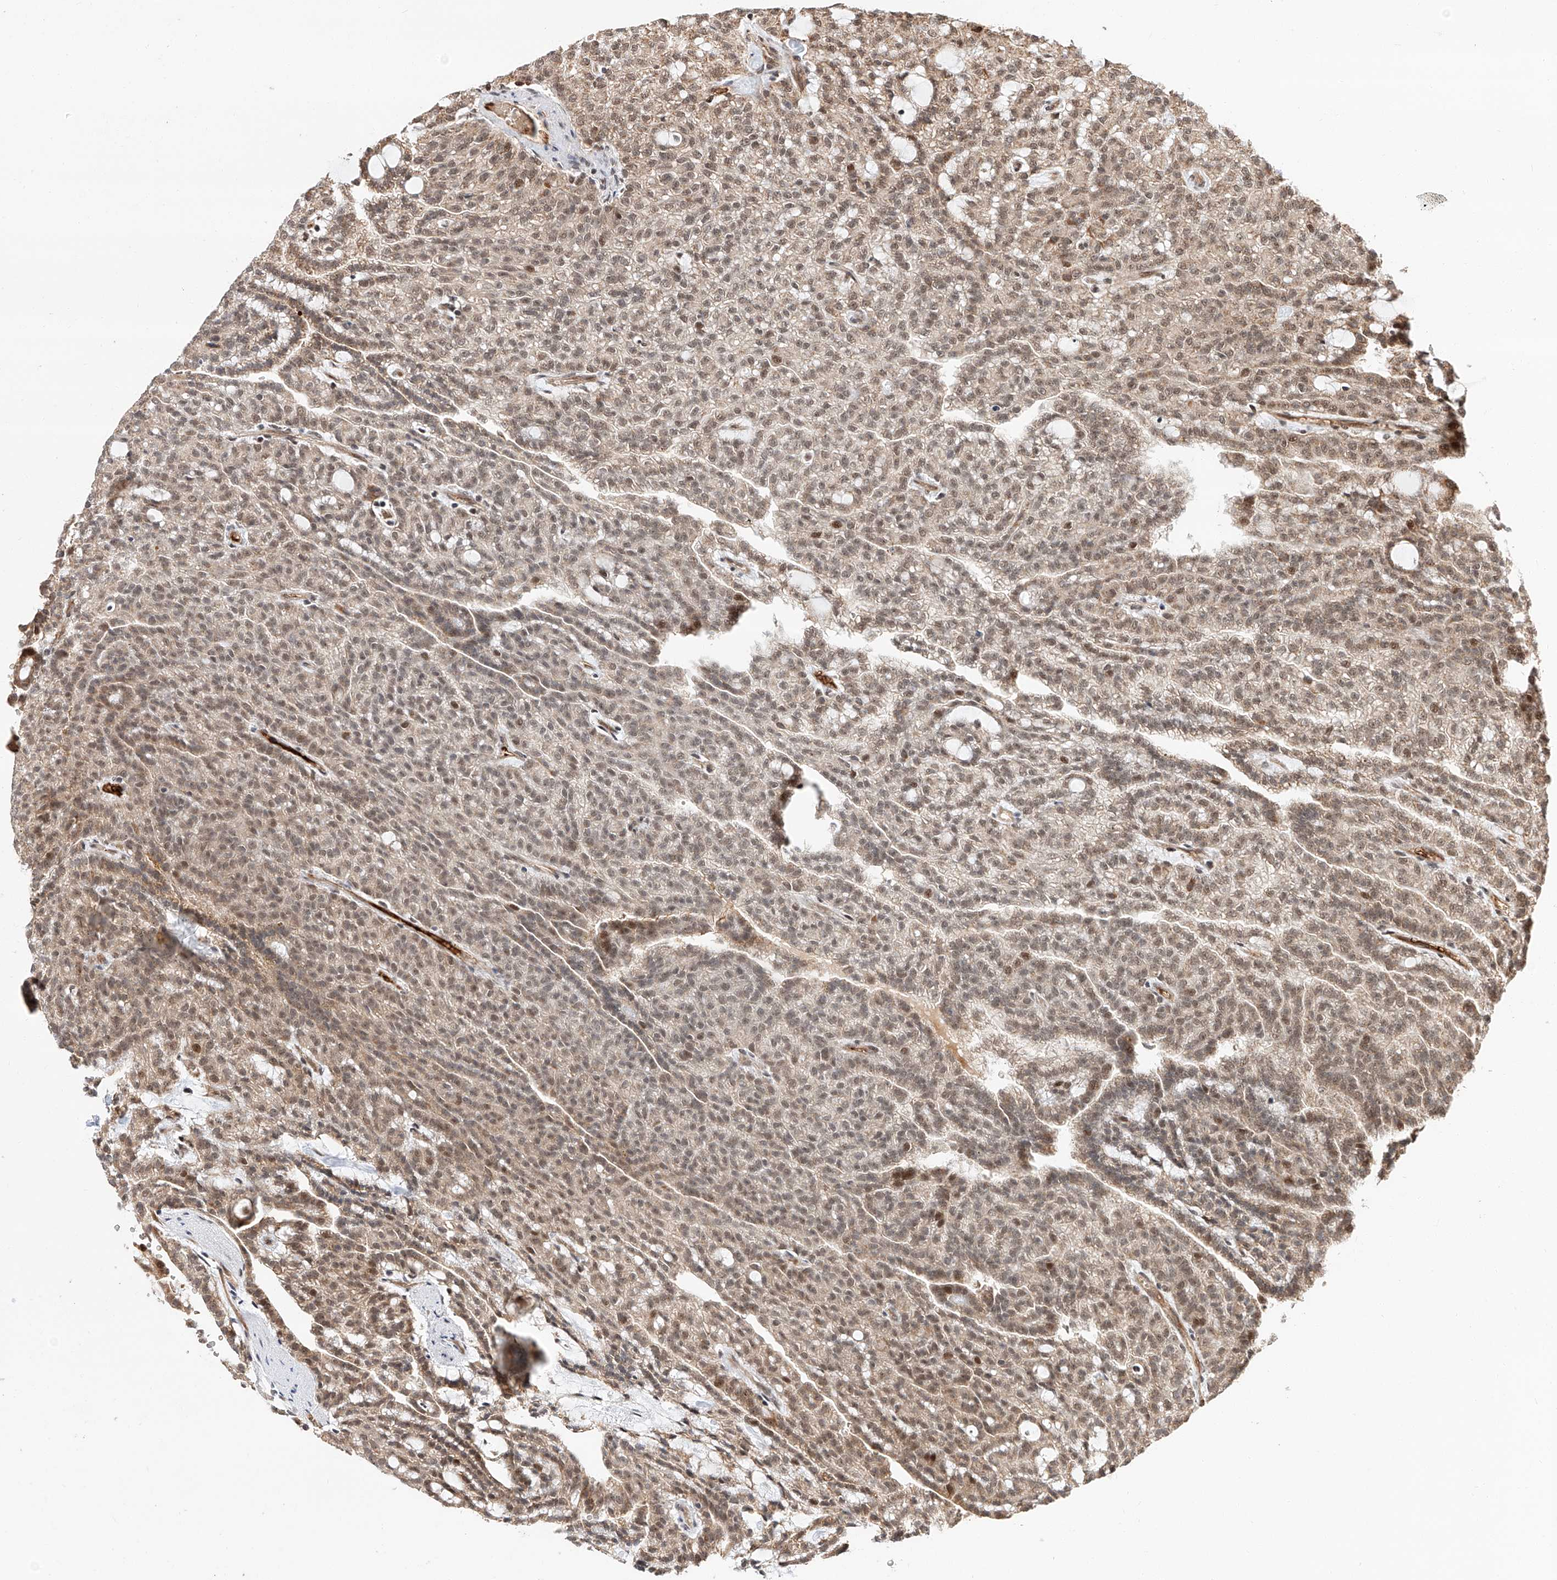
{"staining": {"intensity": "moderate", "quantity": ">75%", "location": "cytoplasmic/membranous,nuclear"}, "tissue": "renal cancer", "cell_type": "Tumor cells", "image_type": "cancer", "snomed": [{"axis": "morphology", "description": "Adenocarcinoma, NOS"}, {"axis": "topography", "description": "Kidney"}], "caption": "Adenocarcinoma (renal) stained with DAB (3,3'-diaminobenzidine) IHC exhibits medium levels of moderate cytoplasmic/membranous and nuclear staining in approximately >75% of tumor cells. The staining was performed using DAB (3,3'-diaminobenzidine), with brown indicating positive protein expression. Nuclei are stained blue with hematoxylin.", "gene": "THTPA", "patient": {"sex": "male", "age": 63}}